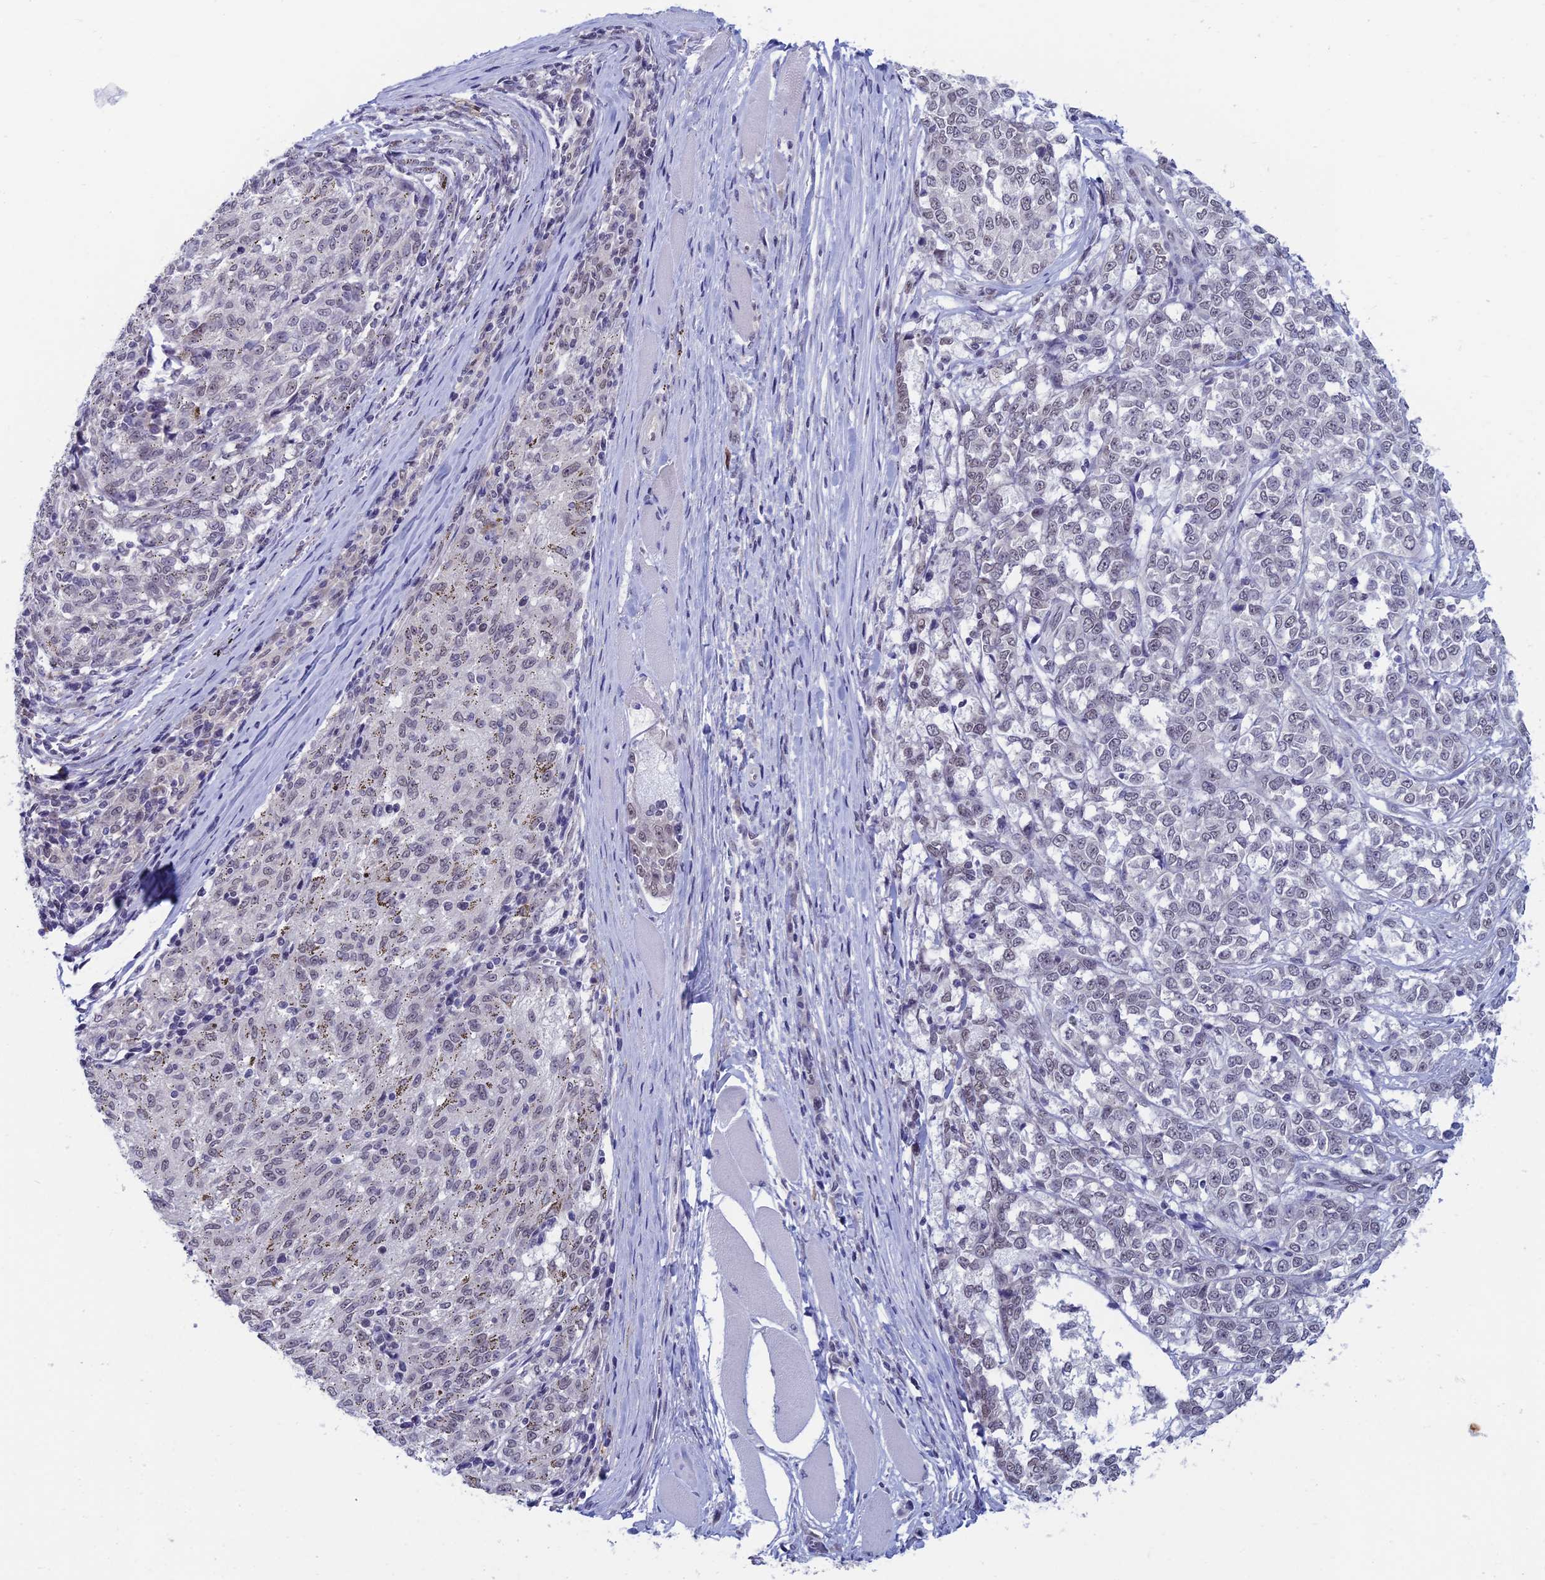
{"staining": {"intensity": "weak", "quantity": "<25%", "location": "nuclear"}, "tissue": "melanoma", "cell_type": "Tumor cells", "image_type": "cancer", "snomed": [{"axis": "morphology", "description": "Malignant melanoma, NOS"}, {"axis": "topography", "description": "Skin"}], "caption": "IHC photomicrograph of human melanoma stained for a protein (brown), which displays no staining in tumor cells.", "gene": "NABP2", "patient": {"sex": "female", "age": 72}}